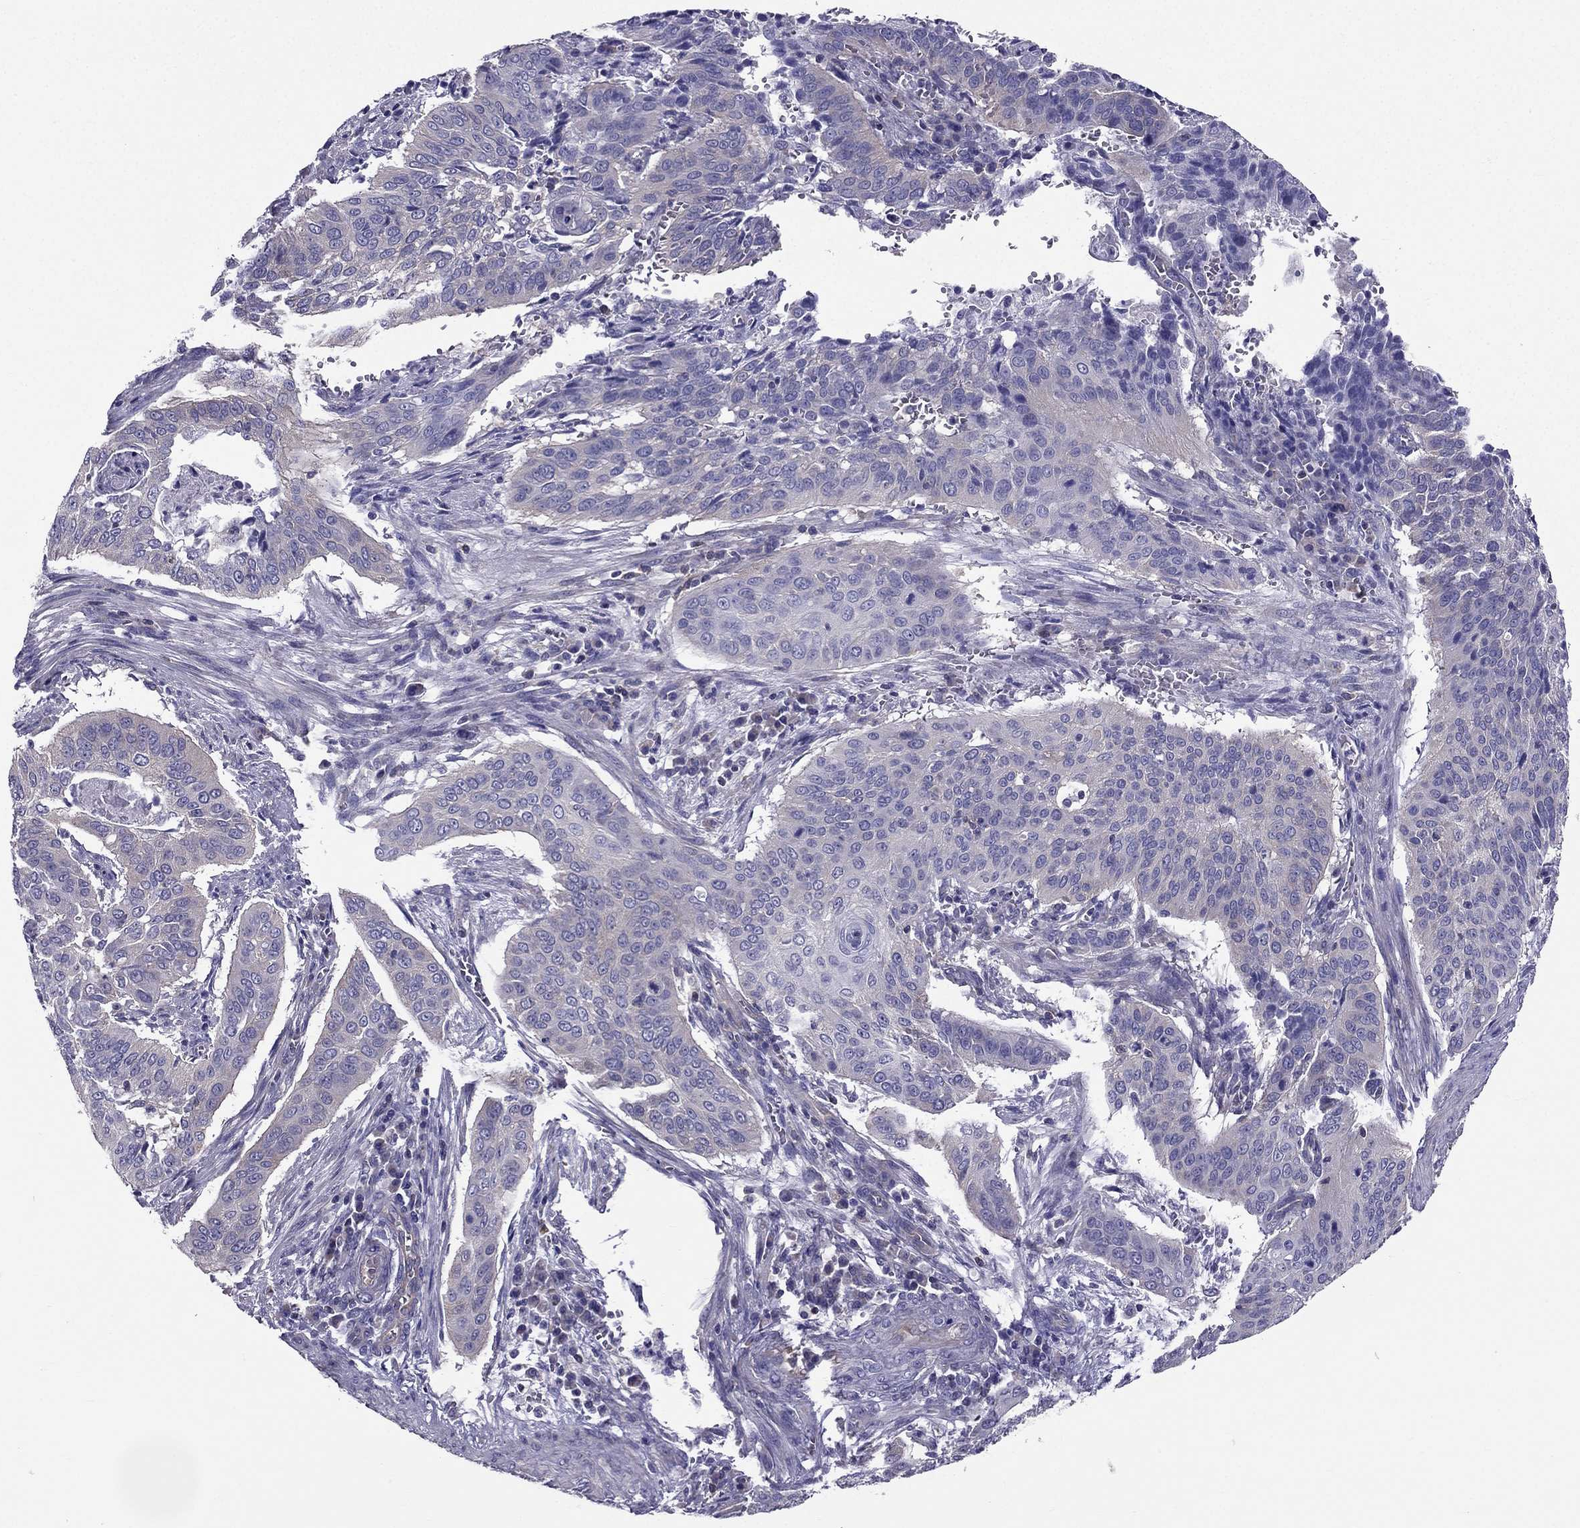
{"staining": {"intensity": "negative", "quantity": "none", "location": "none"}, "tissue": "cervical cancer", "cell_type": "Tumor cells", "image_type": "cancer", "snomed": [{"axis": "morphology", "description": "Squamous cell carcinoma, NOS"}, {"axis": "topography", "description": "Cervix"}], "caption": "Human cervical cancer stained for a protein using immunohistochemistry (IHC) reveals no positivity in tumor cells.", "gene": "AAK1", "patient": {"sex": "female", "age": 39}}